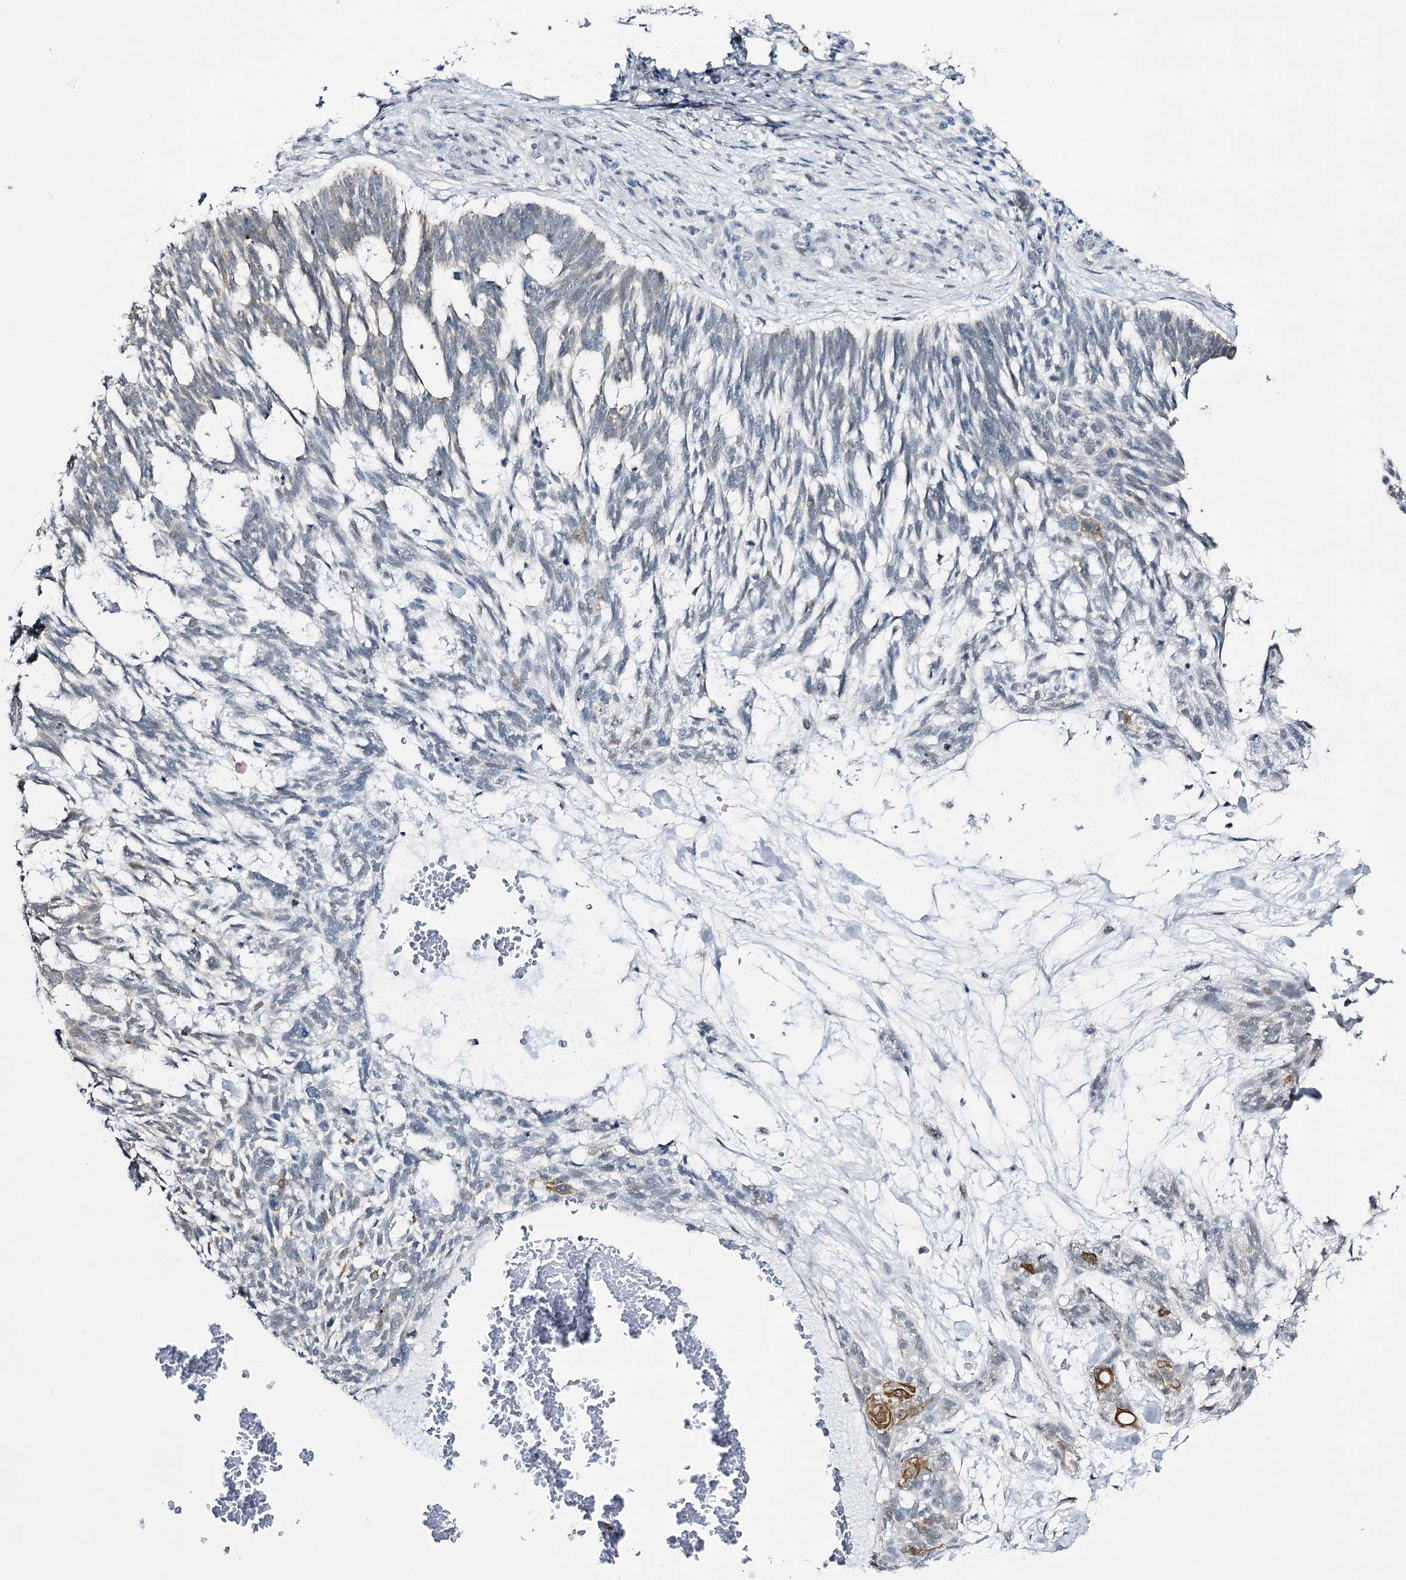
{"staining": {"intensity": "weak", "quantity": "<25%", "location": "cytoplasmic/membranous"}, "tissue": "skin cancer", "cell_type": "Tumor cells", "image_type": "cancer", "snomed": [{"axis": "morphology", "description": "Basal cell carcinoma"}, {"axis": "topography", "description": "Skin"}], "caption": "Skin basal cell carcinoma was stained to show a protein in brown. There is no significant expression in tumor cells. (DAB (3,3'-diaminobenzidine) immunohistochemistry with hematoxylin counter stain).", "gene": "RBM15B", "patient": {"sex": "male", "age": 88}}